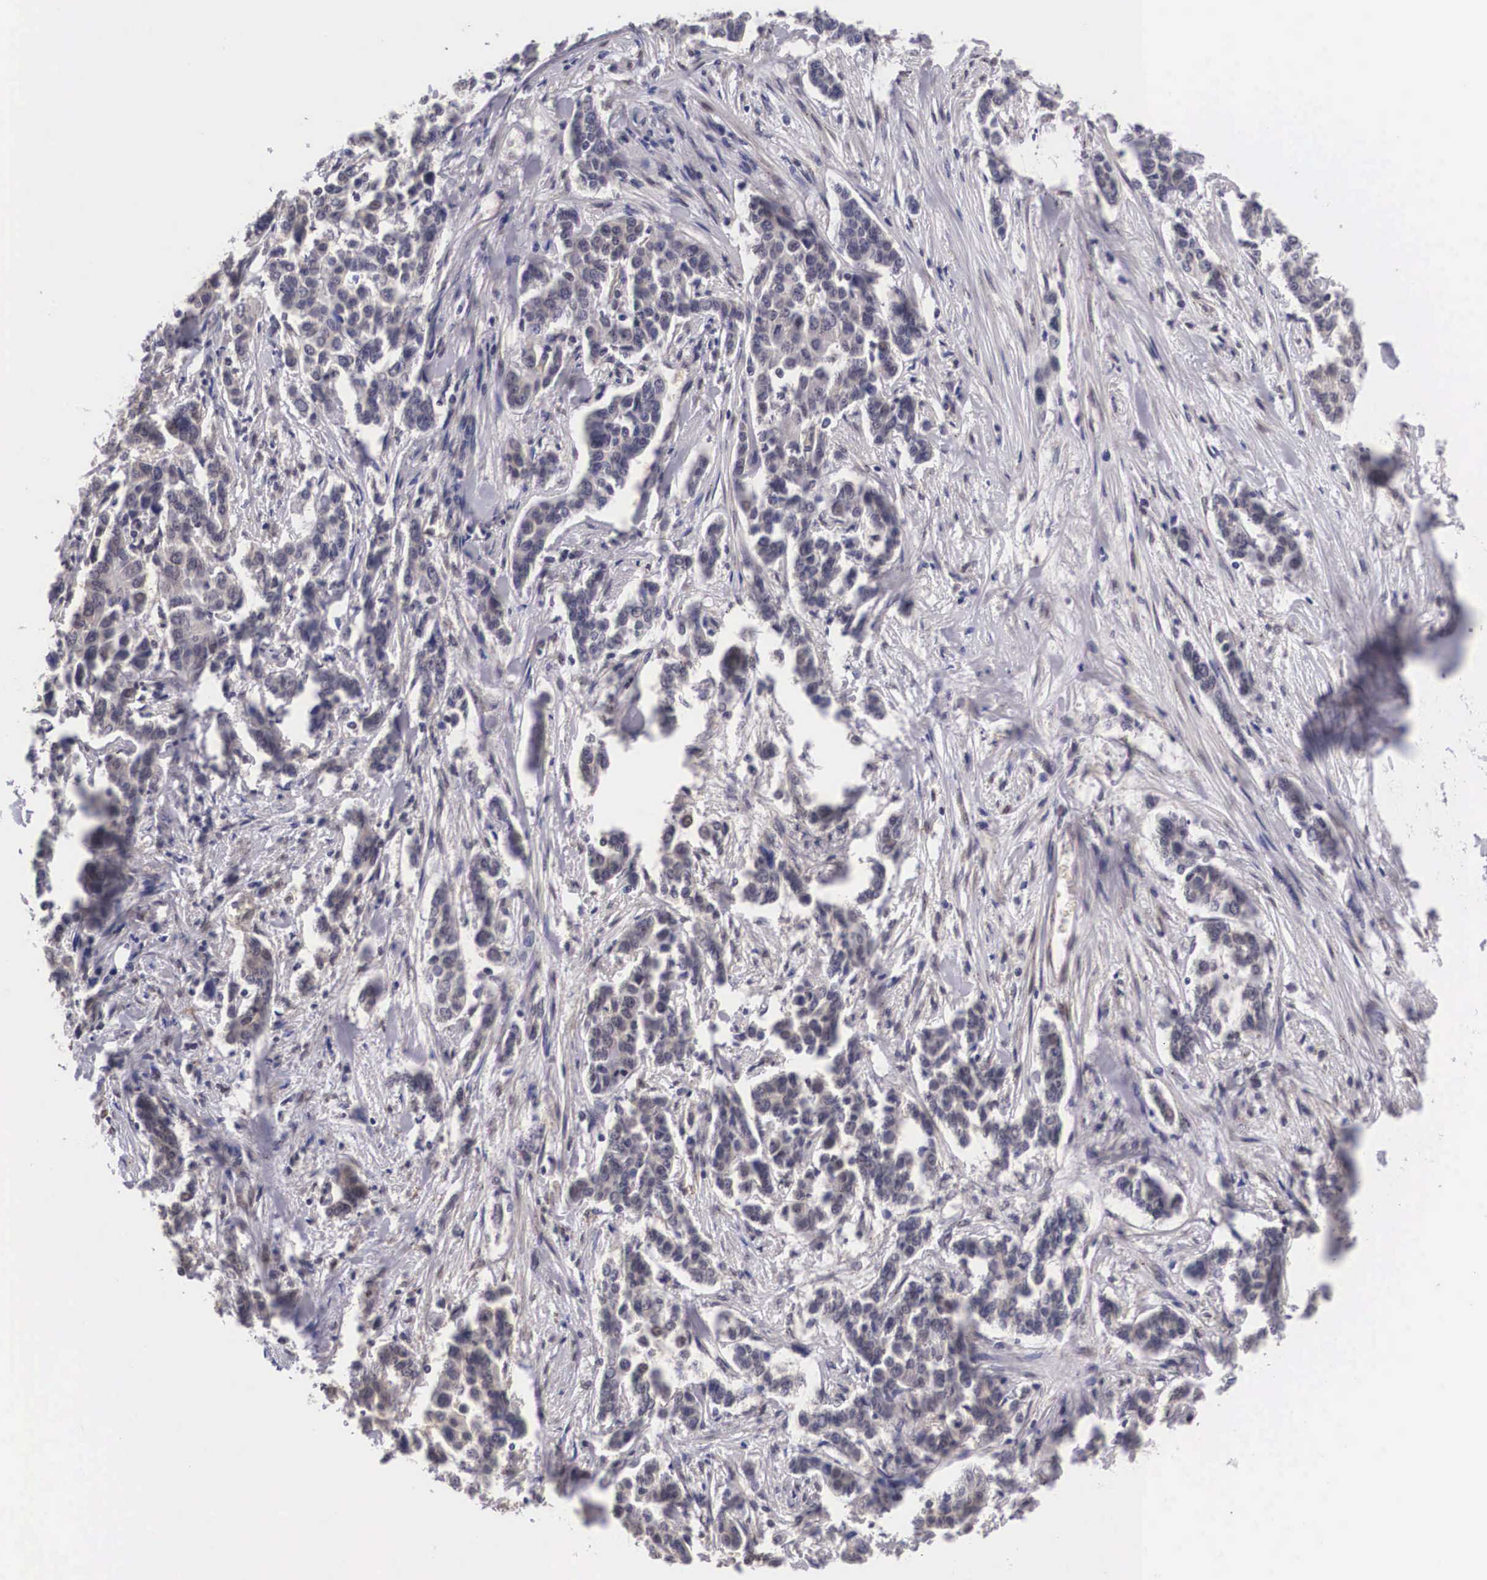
{"staining": {"intensity": "weak", "quantity": "<25%", "location": "cytoplasmic/membranous"}, "tissue": "pancreatic cancer", "cell_type": "Tumor cells", "image_type": "cancer", "snomed": [{"axis": "morphology", "description": "Adenocarcinoma, NOS"}, {"axis": "topography", "description": "Pancreas"}], "caption": "An immunohistochemistry (IHC) histopathology image of adenocarcinoma (pancreatic) is shown. There is no staining in tumor cells of adenocarcinoma (pancreatic). (DAB (3,3'-diaminobenzidine) IHC, high magnification).", "gene": "OTX2", "patient": {"sex": "female", "age": 52}}